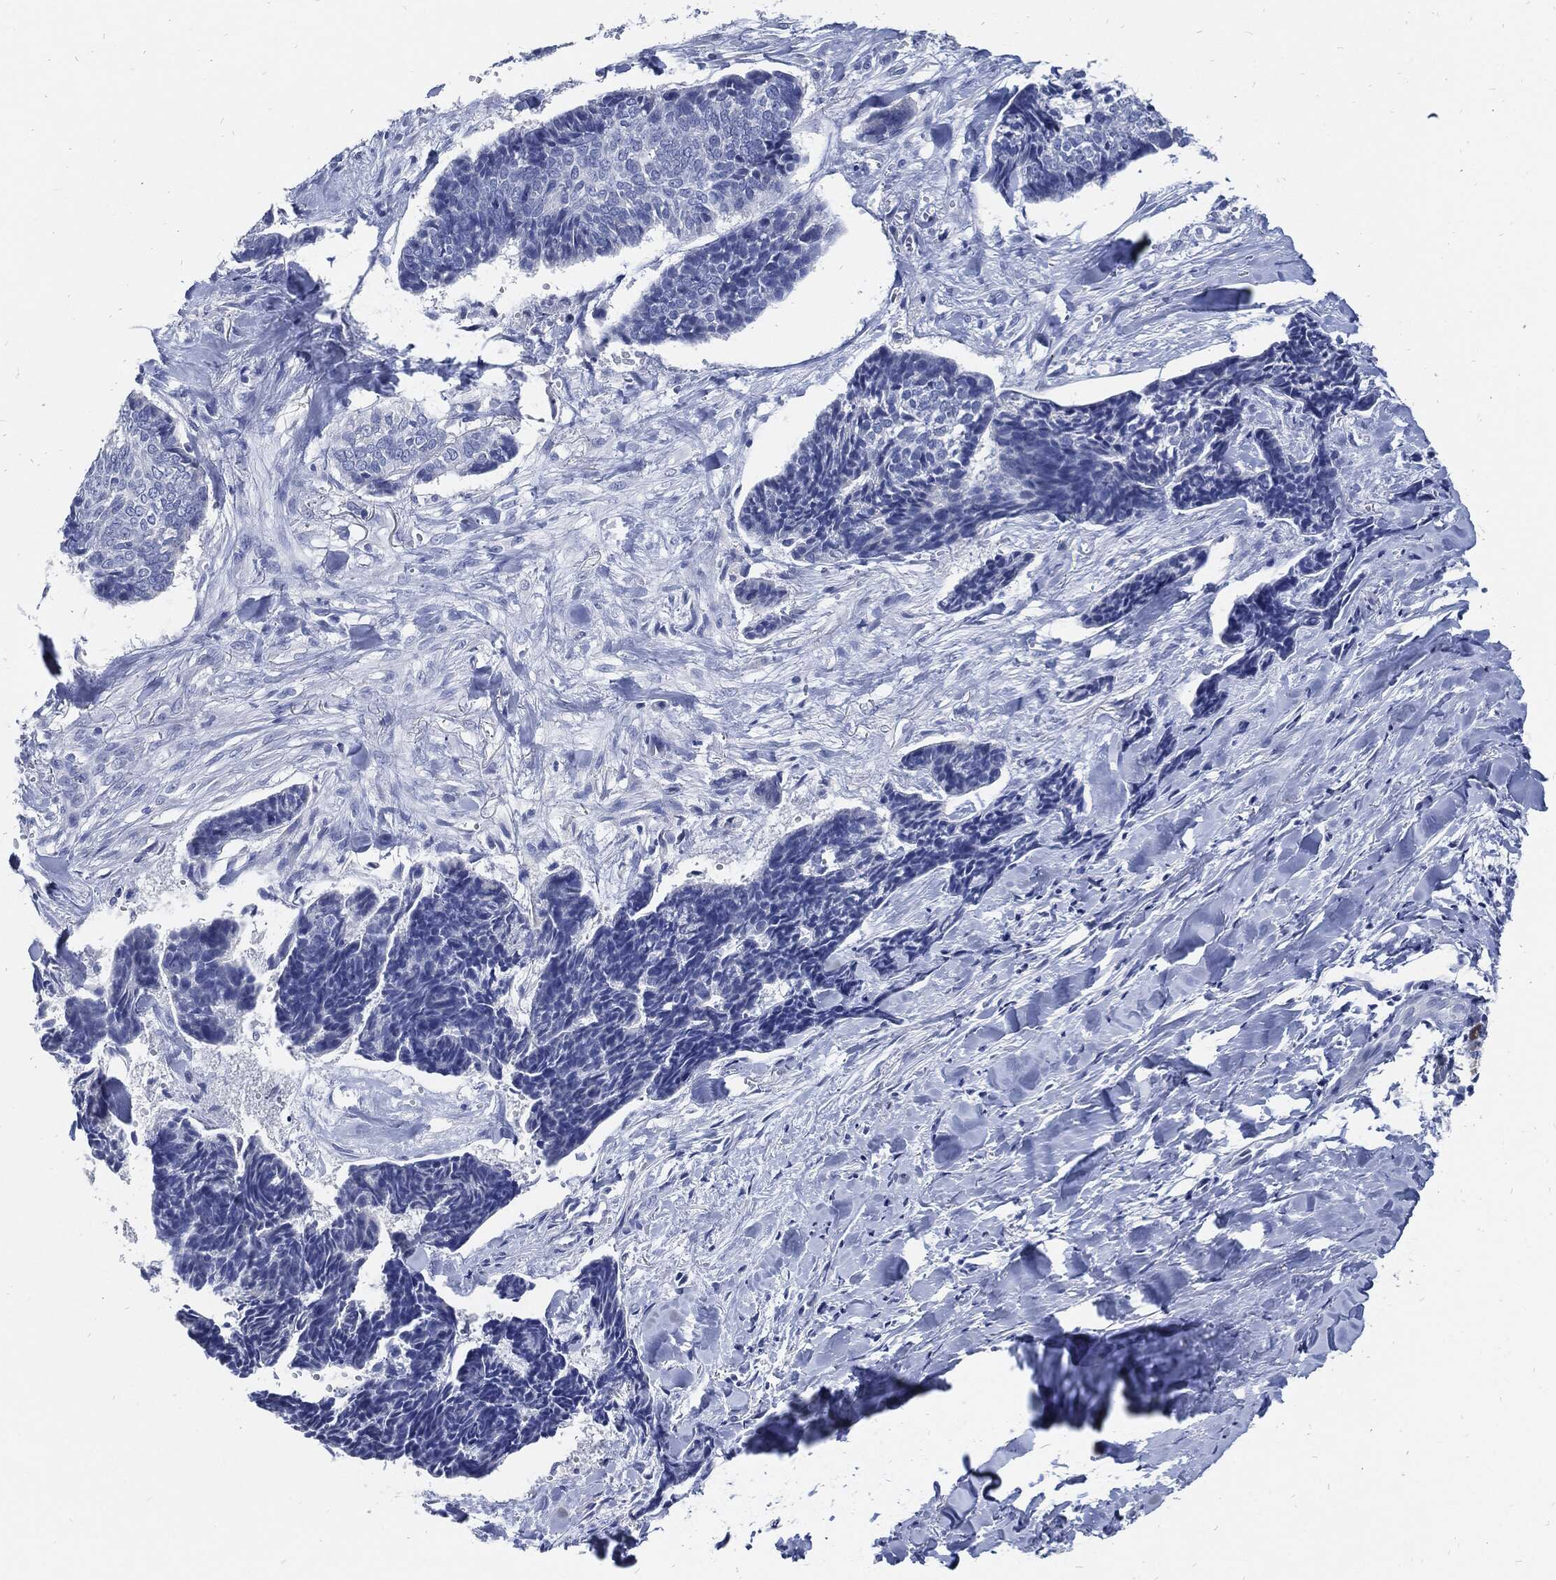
{"staining": {"intensity": "negative", "quantity": "none", "location": "none"}, "tissue": "skin cancer", "cell_type": "Tumor cells", "image_type": "cancer", "snomed": [{"axis": "morphology", "description": "Basal cell carcinoma"}, {"axis": "topography", "description": "Skin"}], "caption": "Tumor cells show no significant positivity in basal cell carcinoma (skin).", "gene": "FABP4", "patient": {"sex": "male", "age": 86}}